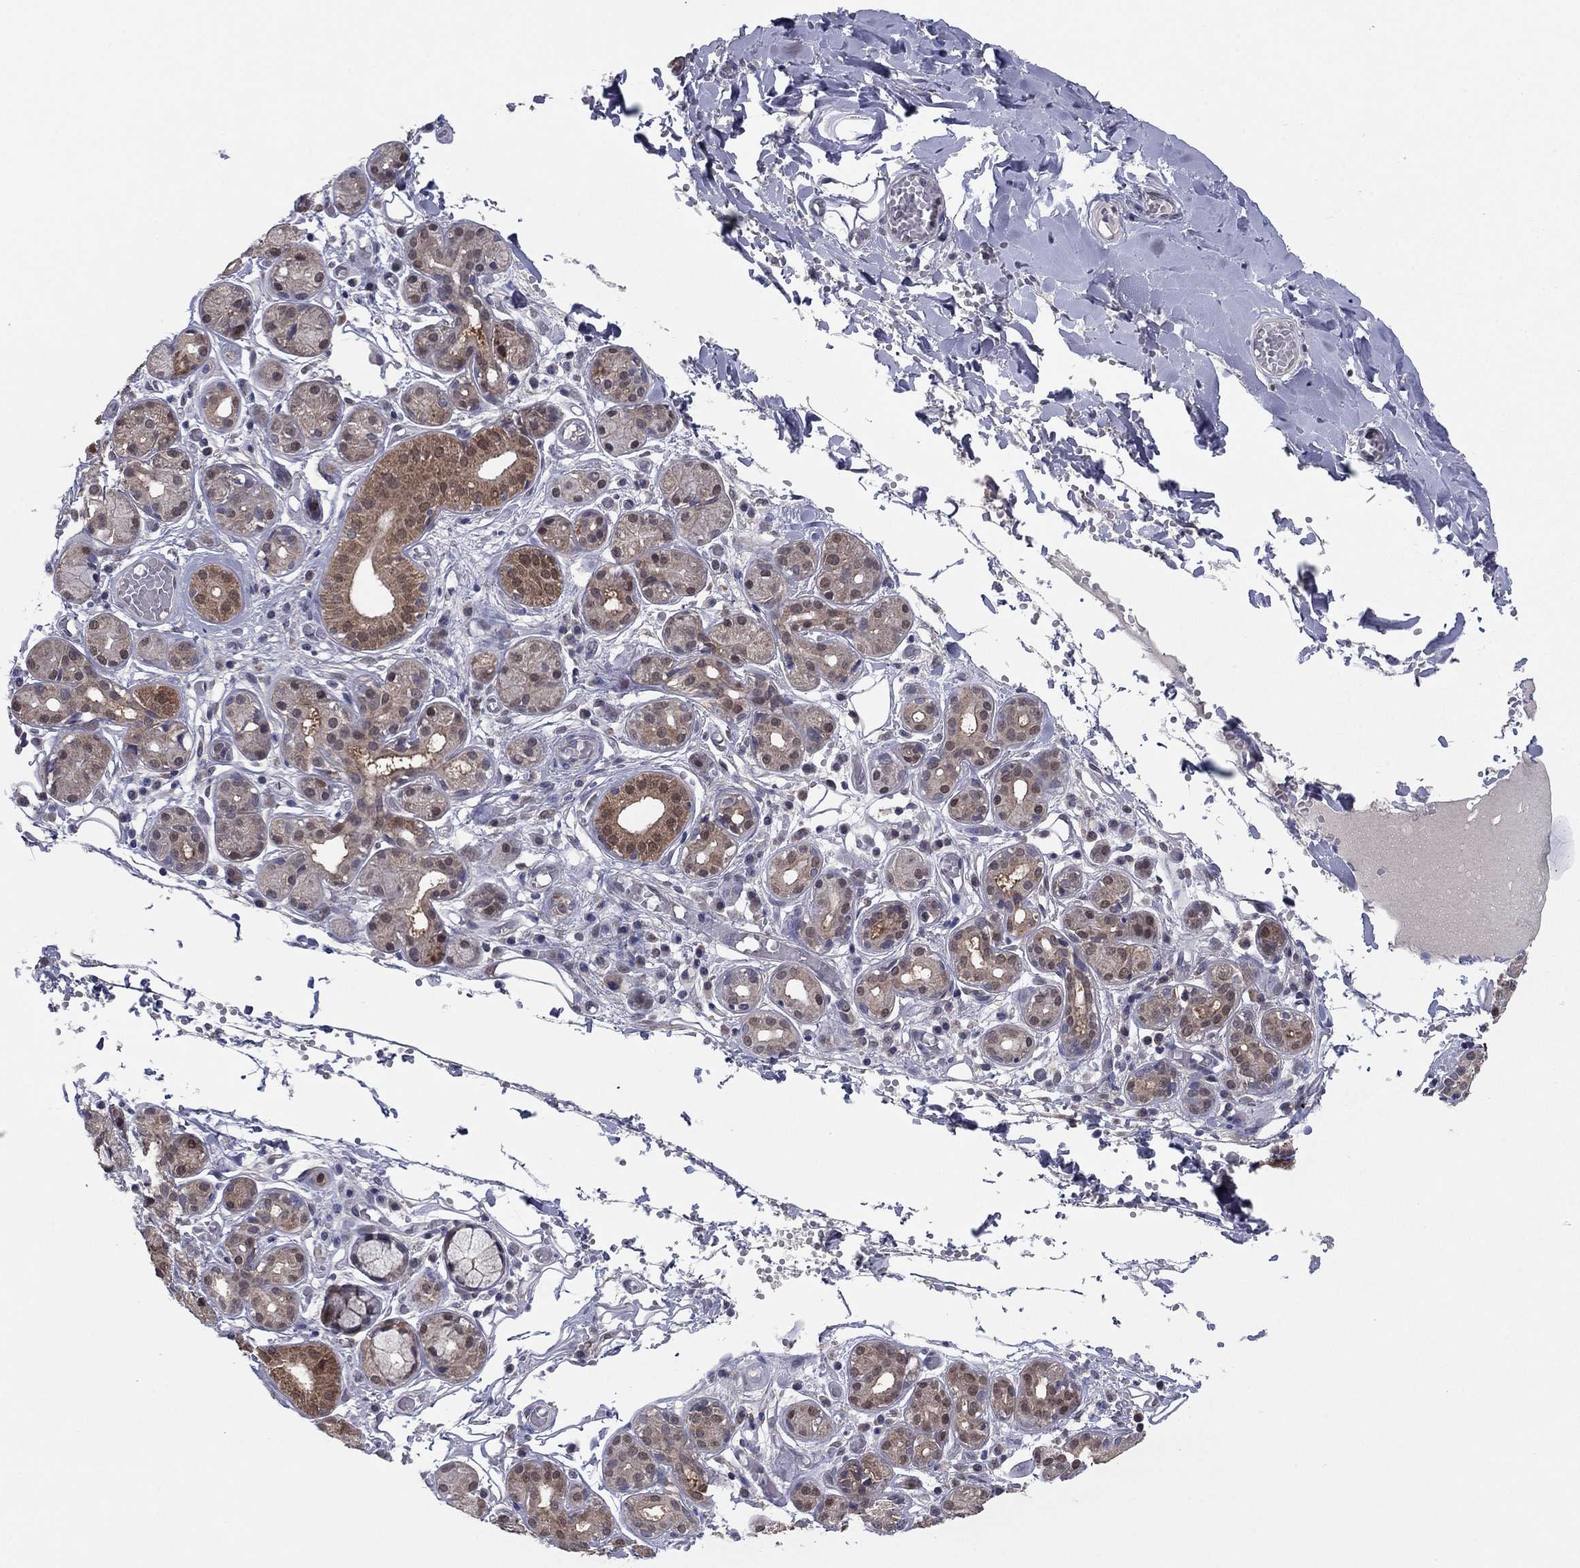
{"staining": {"intensity": "strong", "quantity": "<25%", "location": "cytoplasmic/membranous,nuclear"}, "tissue": "salivary gland", "cell_type": "Glandular cells", "image_type": "normal", "snomed": [{"axis": "morphology", "description": "Normal tissue, NOS"}, {"axis": "topography", "description": "Salivary gland"}, {"axis": "topography", "description": "Peripheral nerve tissue"}], "caption": "Immunohistochemical staining of unremarkable salivary gland exhibits medium levels of strong cytoplasmic/membranous,nuclear expression in about <25% of glandular cells.", "gene": "GRHPR", "patient": {"sex": "male", "age": 71}}